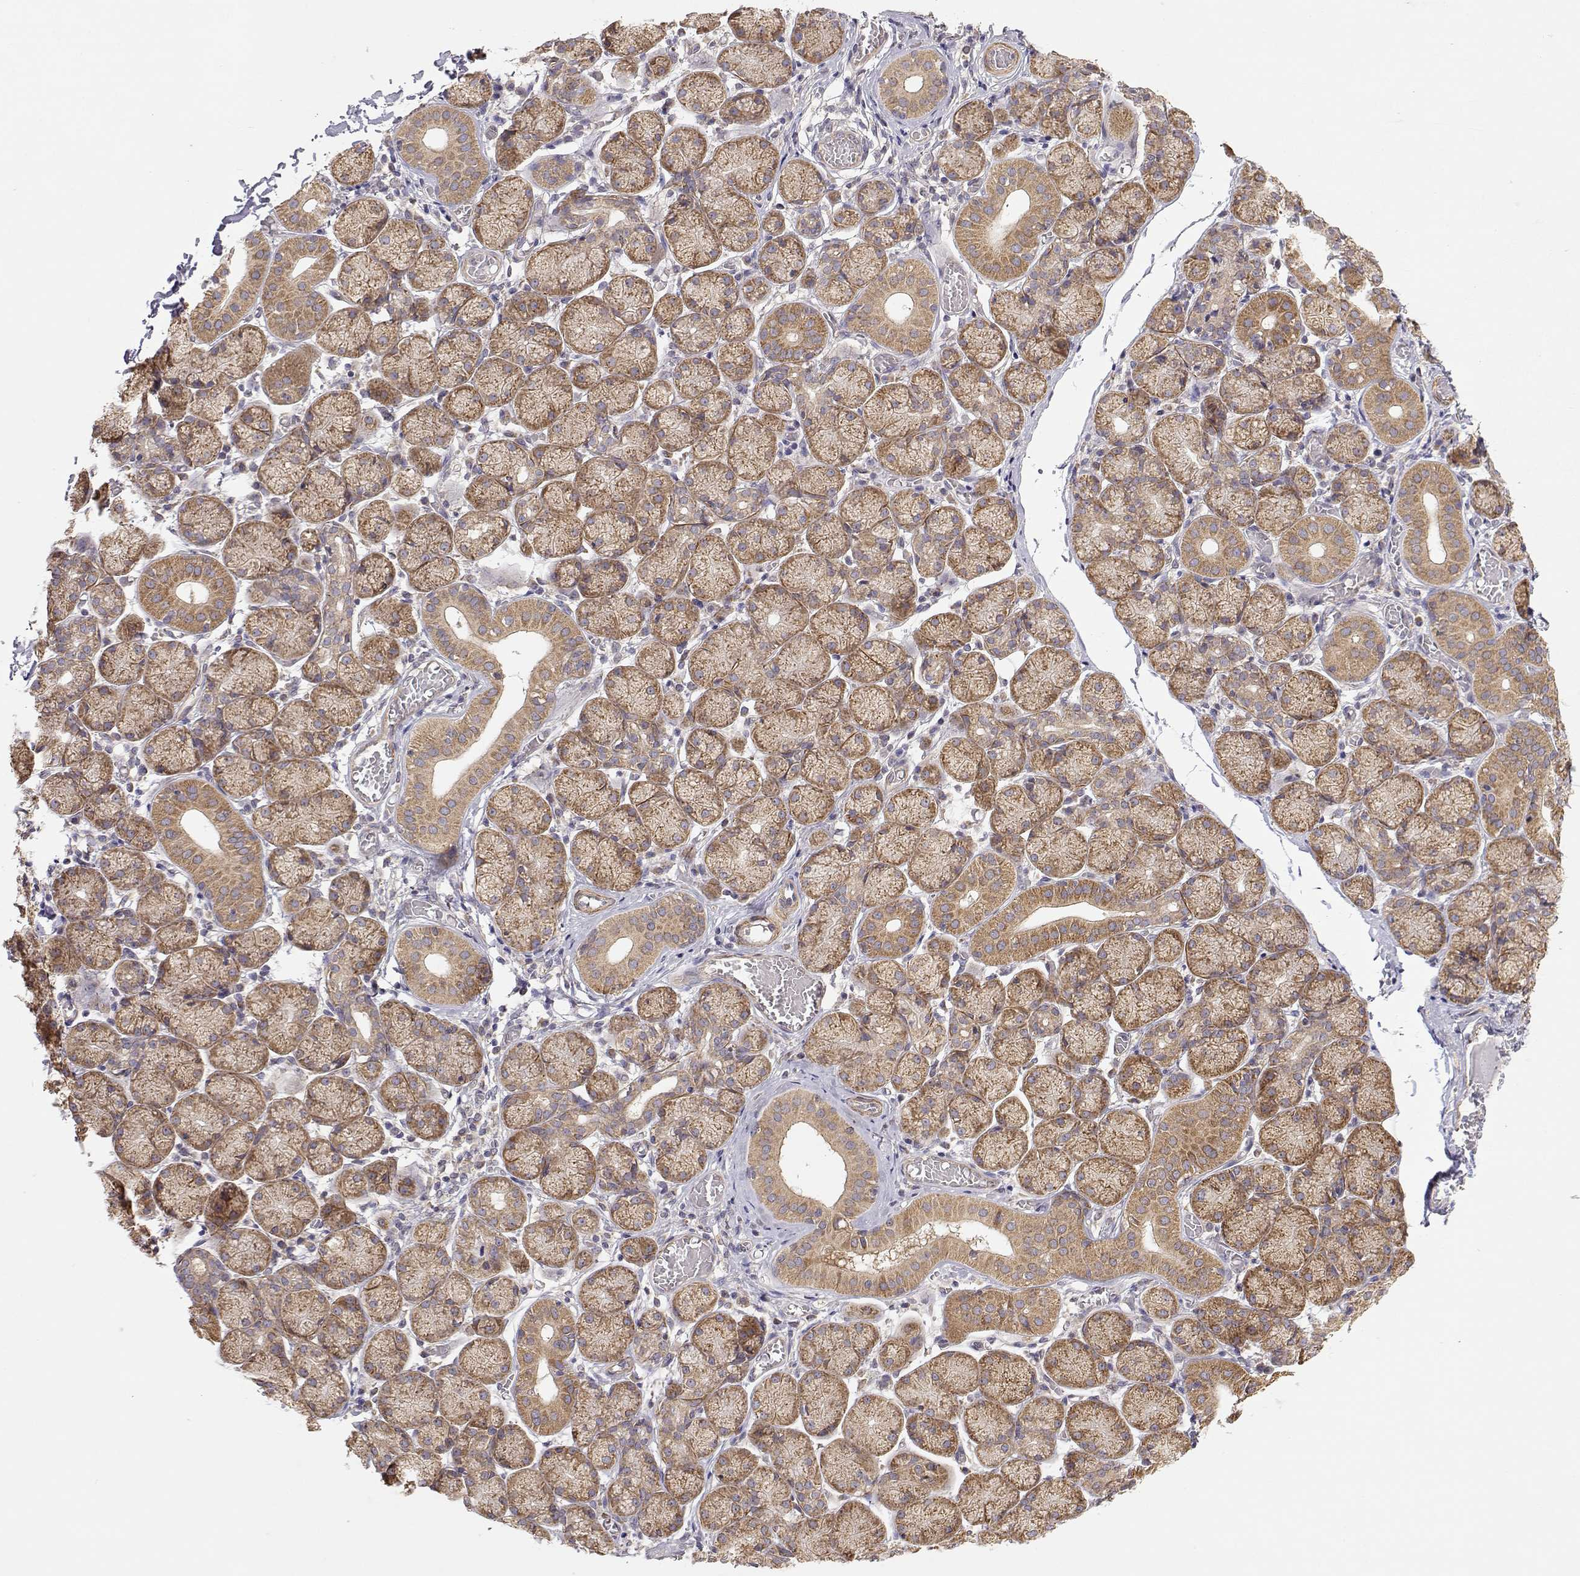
{"staining": {"intensity": "moderate", "quantity": ">75%", "location": "cytoplasmic/membranous"}, "tissue": "salivary gland", "cell_type": "Glandular cells", "image_type": "normal", "snomed": [{"axis": "morphology", "description": "Normal tissue, NOS"}, {"axis": "topography", "description": "Salivary gland"}, {"axis": "topography", "description": "Peripheral nerve tissue"}], "caption": "Salivary gland stained with DAB immunohistochemistry displays medium levels of moderate cytoplasmic/membranous expression in approximately >75% of glandular cells.", "gene": "PAIP1", "patient": {"sex": "female", "age": 24}}